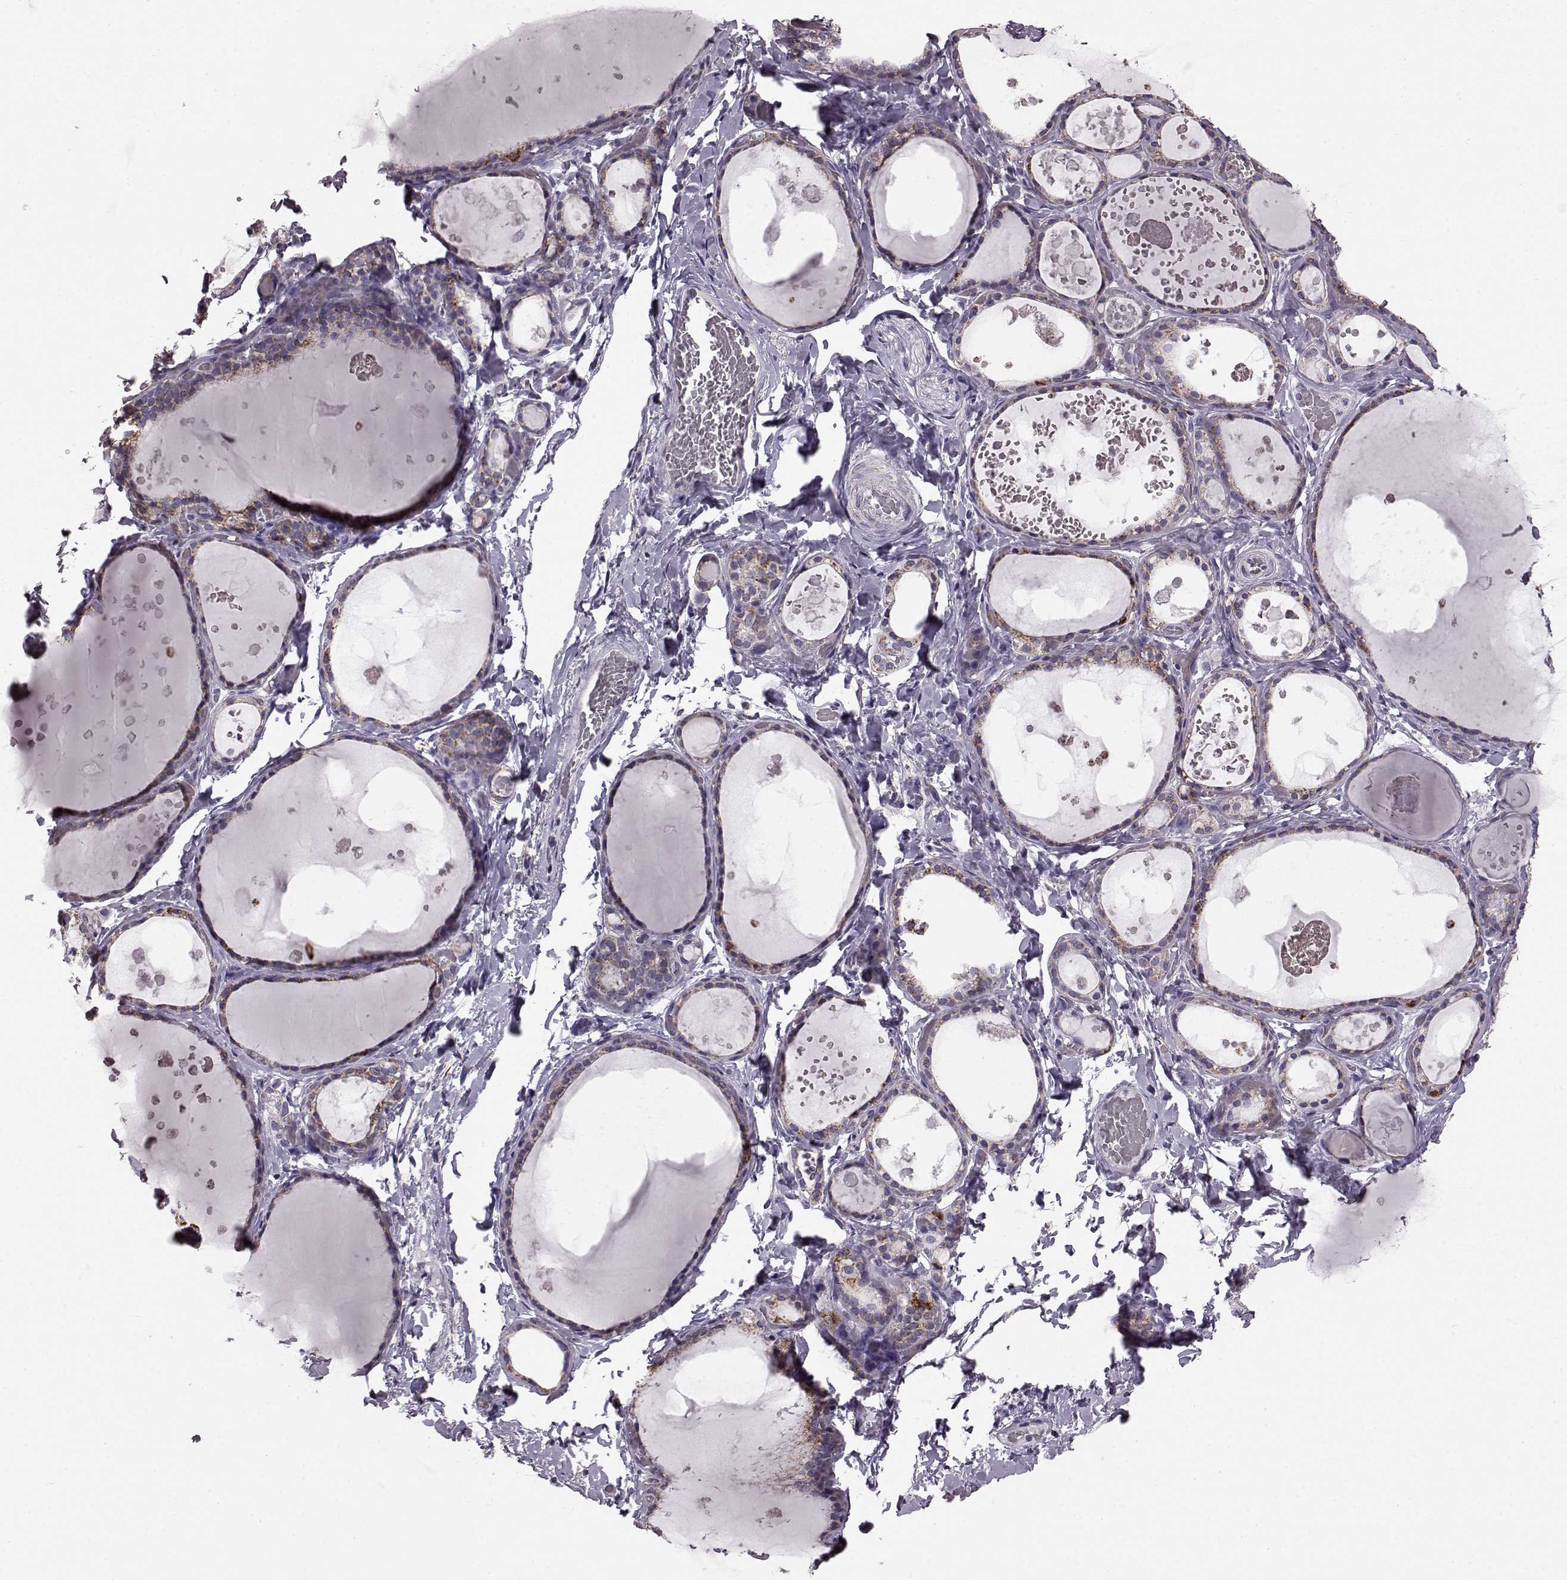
{"staining": {"intensity": "moderate", "quantity": ">75%", "location": "cytoplasmic/membranous"}, "tissue": "thyroid gland", "cell_type": "Glandular cells", "image_type": "normal", "snomed": [{"axis": "morphology", "description": "Normal tissue, NOS"}, {"axis": "topography", "description": "Thyroid gland"}], "caption": "A high-resolution micrograph shows immunohistochemistry (IHC) staining of benign thyroid gland, which demonstrates moderate cytoplasmic/membranous staining in approximately >75% of glandular cells.", "gene": "ATP5MF", "patient": {"sex": "female", "age": 56}}